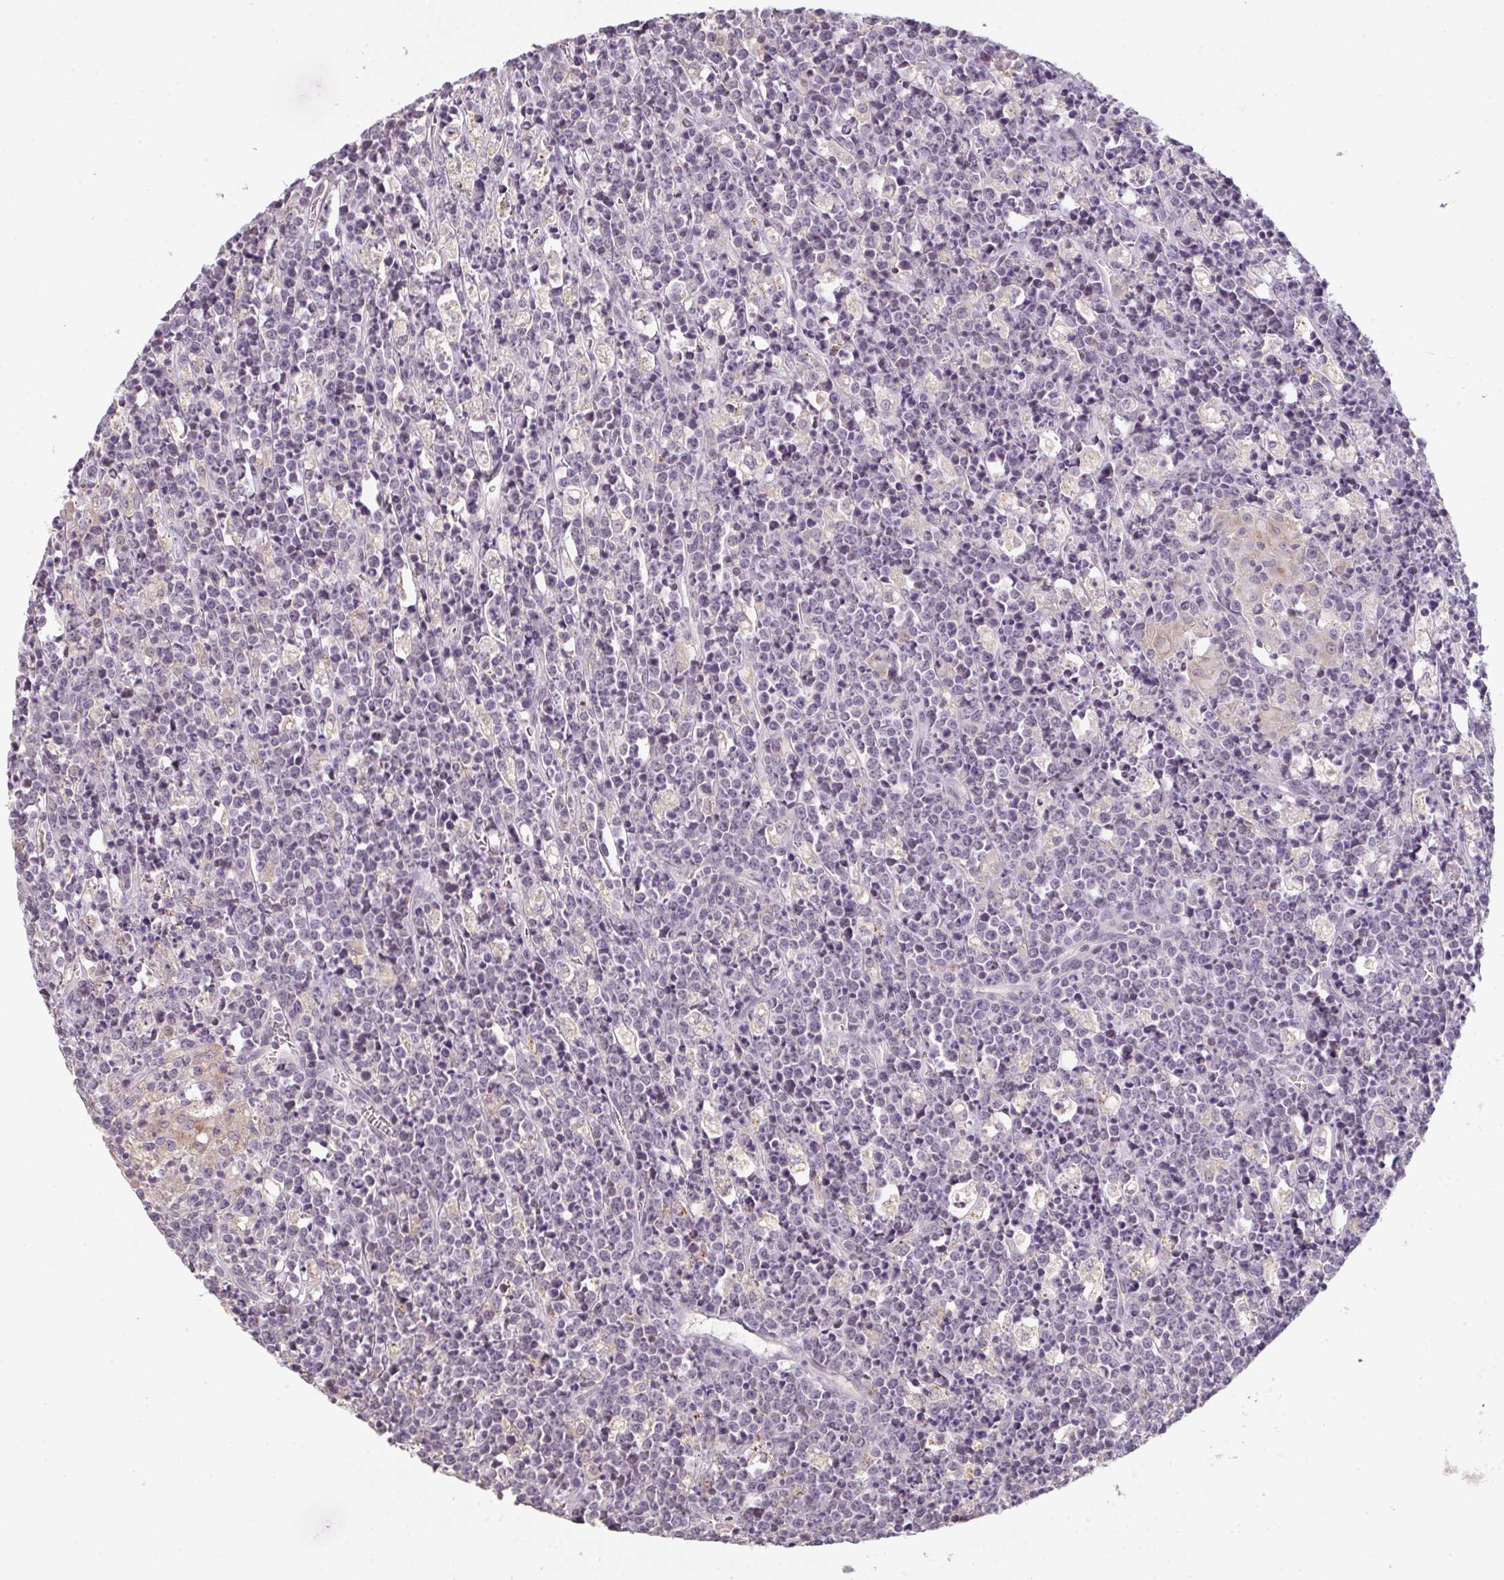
{"staining": {"intensity": "negative", "quantity": "none", "location": "none"}, "tissue": "lymphoma", "cell_type": "Tumor cells", "image_type": "cancer", "snomed": [{"axis": "morphology", "description": "Malignant lymphoma, non-Hodgkin's type, High grade"}, {"axis": "topography", "description": "Ovary"}], "caption": "Protein analysis of malignant lymphoma, non-Hodgkin's type (high-grade) exhibits no significant expression in tumor cells.", "gene": "TMEM237", "patient": {"sex": "female", "age": 56}}